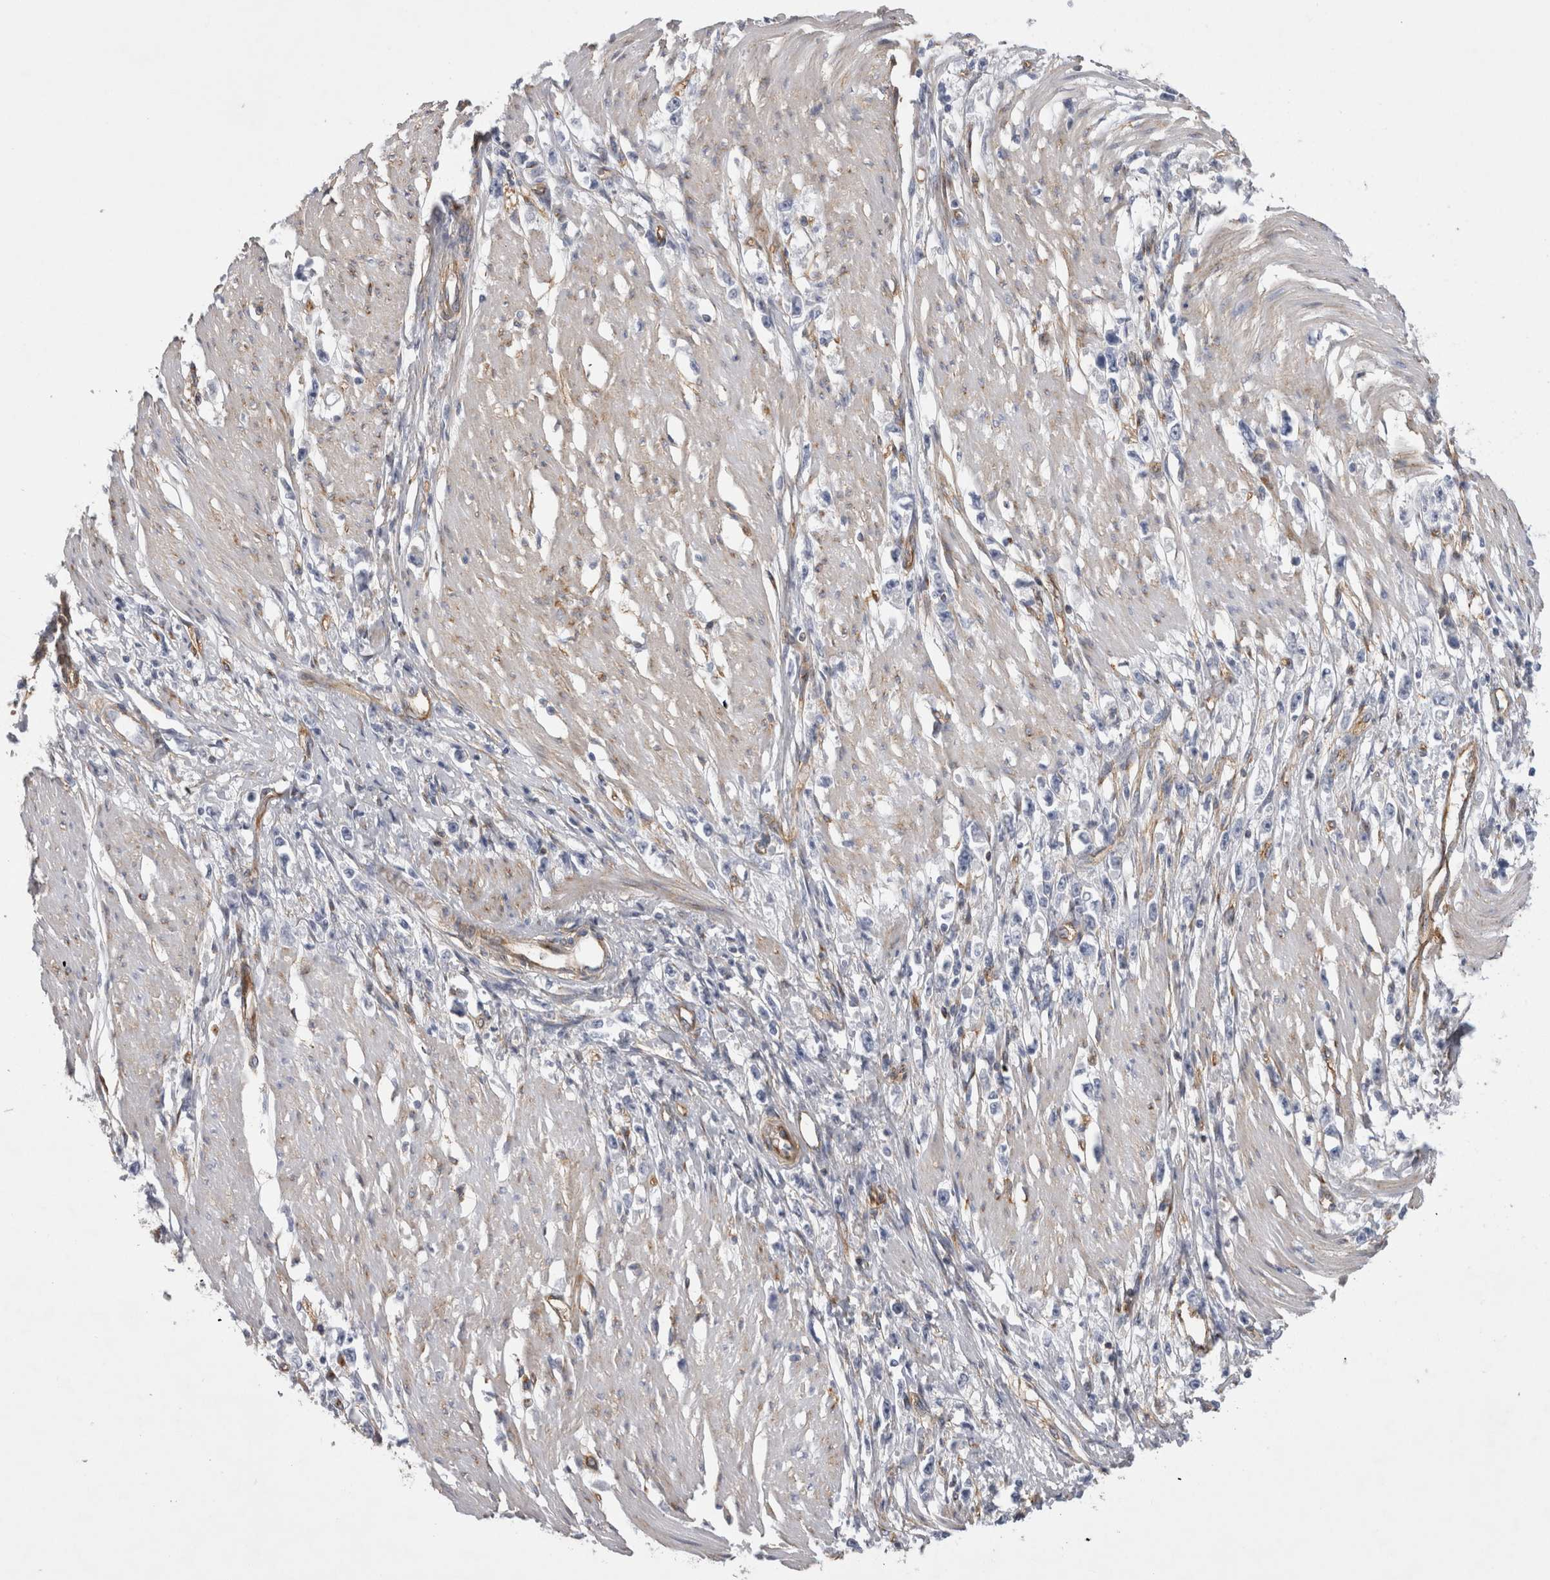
{"staining": {"intensity": "negative", "quantity": "none", "location": "none"}, "tissue": "stomach cancer", "cell_type": "Tumor cells", "image_type": "cancer", "snomed": [{"axis": "morphology", "description": "Adenocarcinoma, NOS"}, {"axis": "topography", "description": "Stomach"}], "caption": "Stomach adenocarcinoma was stained to show a protein in brown. There is no significant positivity in tumor cells. Nuclei are stained in blue.", "gene": "ATXN3", "patient": {"sex": "female", "age": 59}}